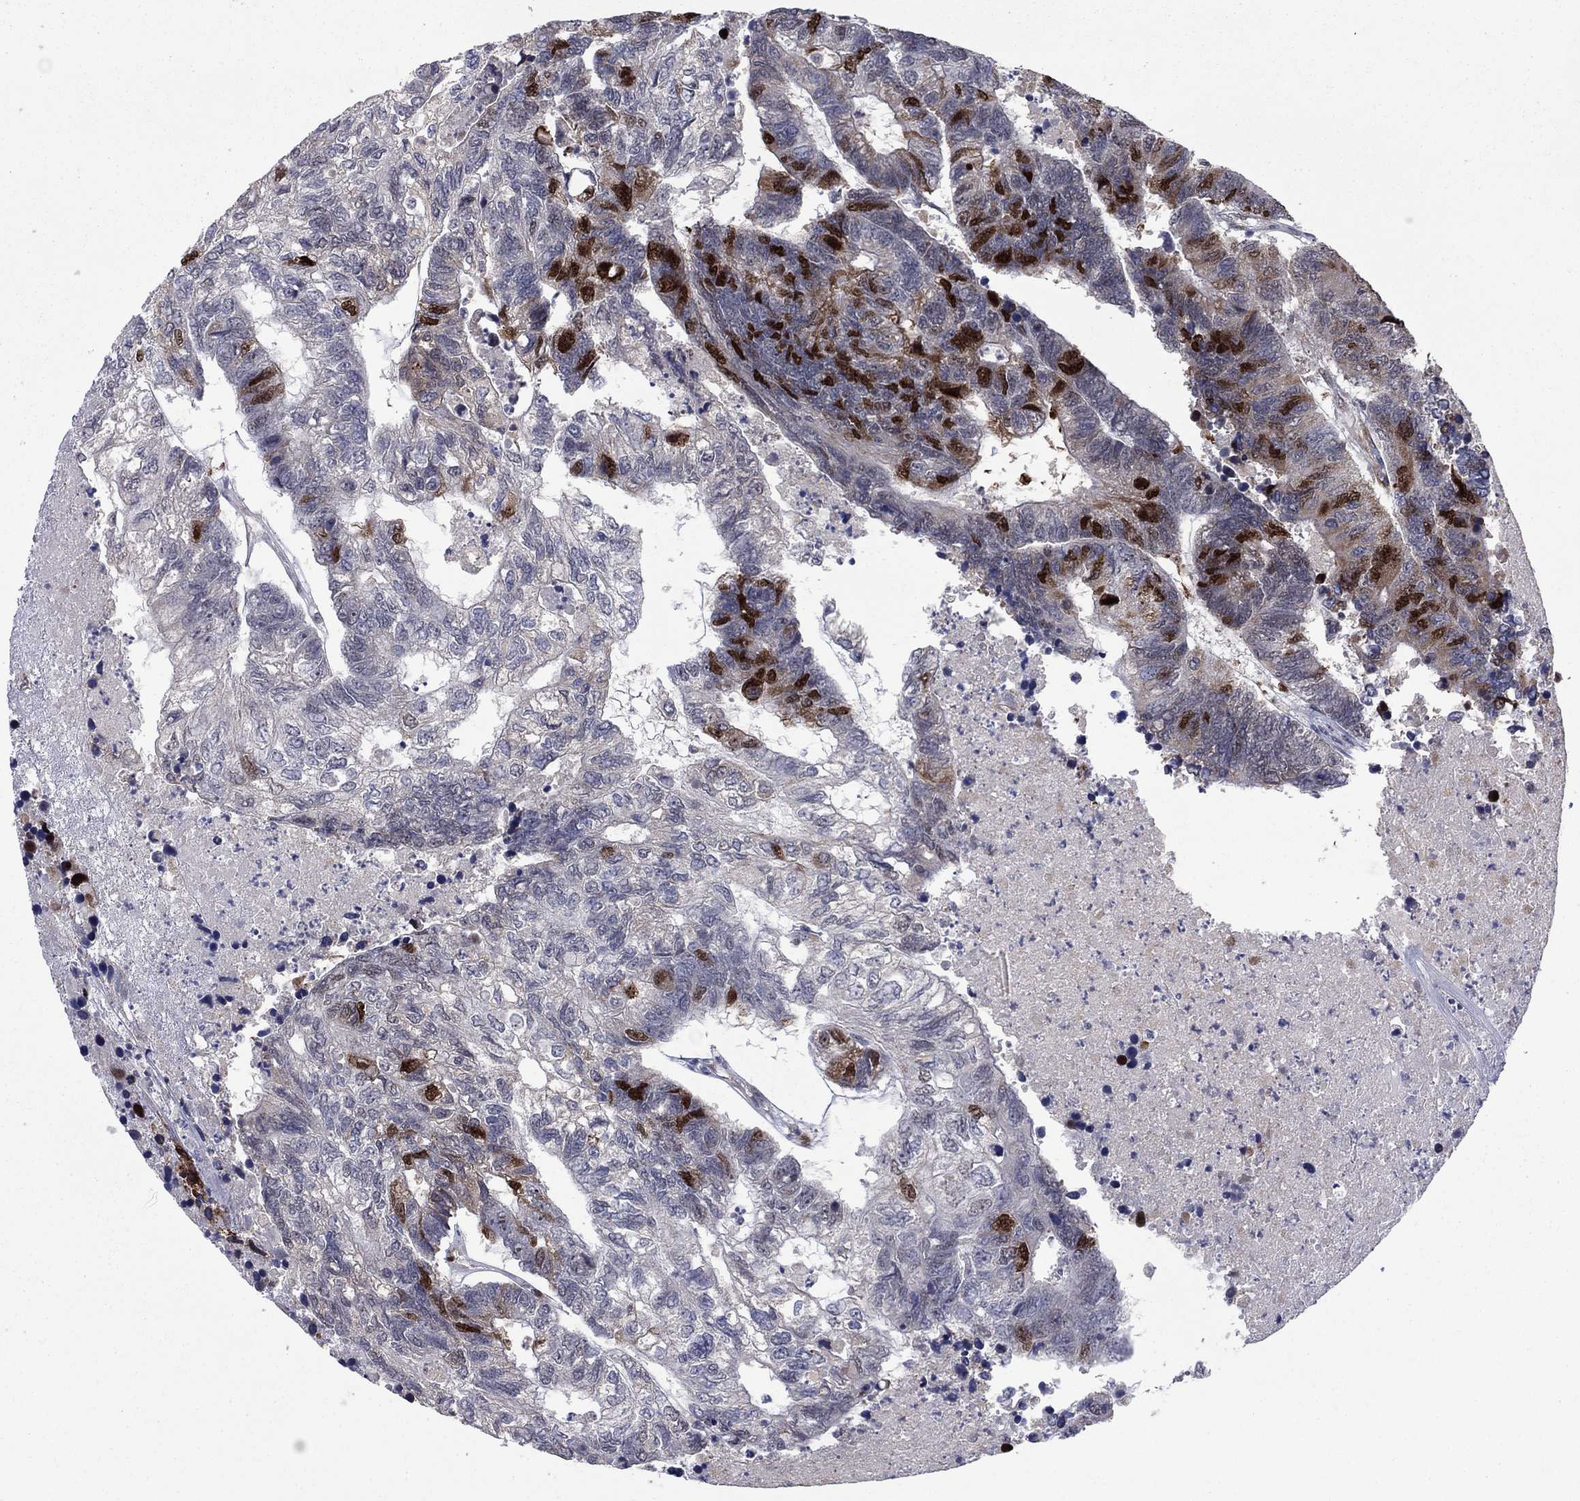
{"staining": {"intensity": "strong", "quantity": "<25%", "location": "nuclear"}, "tissue": "colorectal cancer", "cell_type": "Tumor cells", "image_type": "cancer", "snomed": [{"axis": "morphology", "description": "Adenocarcinoma, NOS"}, {"axis": "topography", "description": "Colon"}], "caption": "The immunohistochemical stain labels strong nuclear staining in tumor cells of colorectal cancer (adenocarcinoma) tissue.", "gene": "CDCA5", "patient": {"sex": "female", "age": 48}}